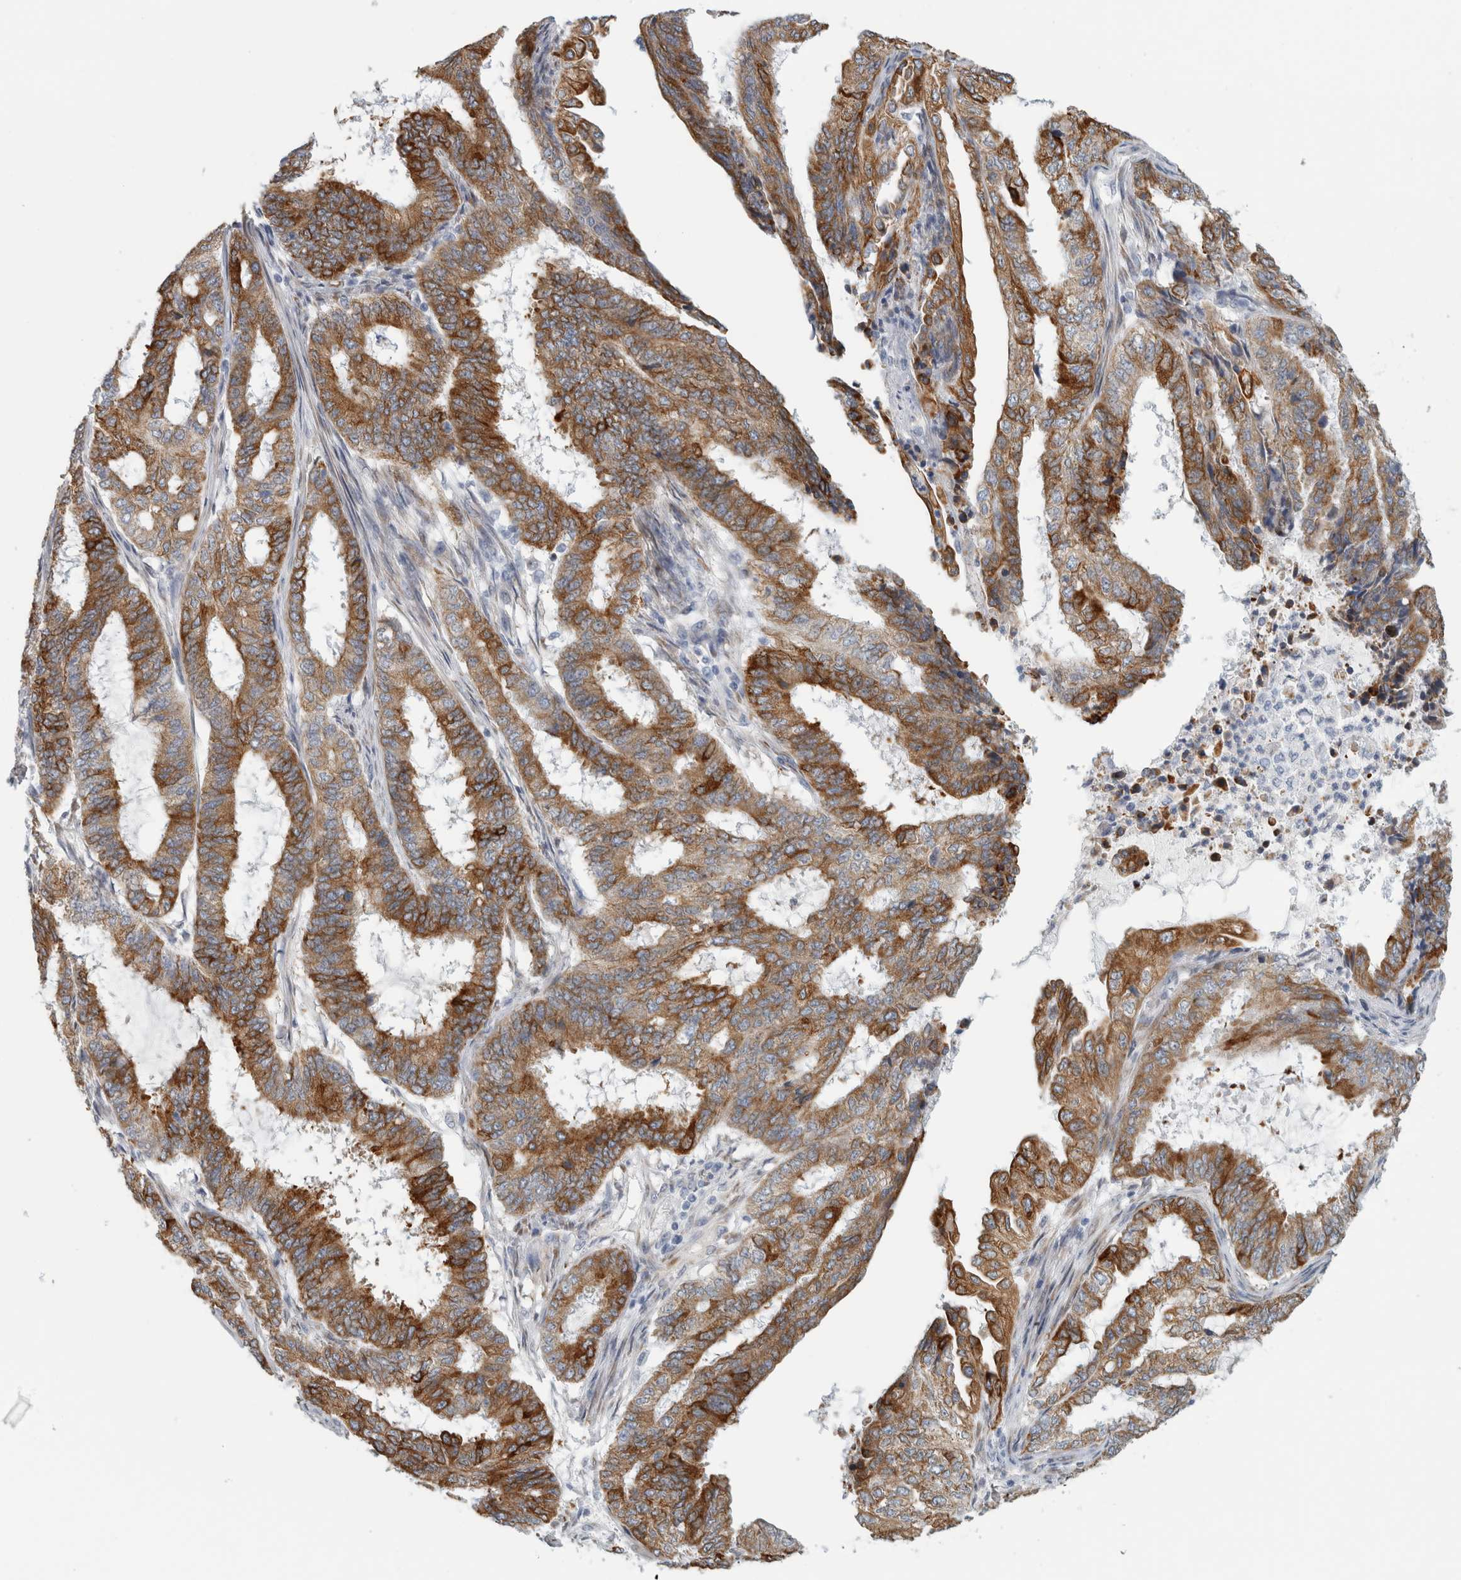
{"staining": {"intensity": "strong", "quantity": ">75%", "location": "cytoplasmic/membranous"}, "tissue": "endometrial cancer", "cell_type": "Tumor cells", "image_type": "cancer", "snomed": [{"axis": "morphology", "description": "Adenocarcinoma, NOS"}, {"axis": "topography", "description": "Endometrium"}], "caption": "Immunohistochemical staining of adenocarcinoma (endometrial) reveals strong cytoplasmic/membranous protein staining in about >75% of tumor cells.", "gene": "B3GNT3", "patient": {"sex": "female", "age": 51}}